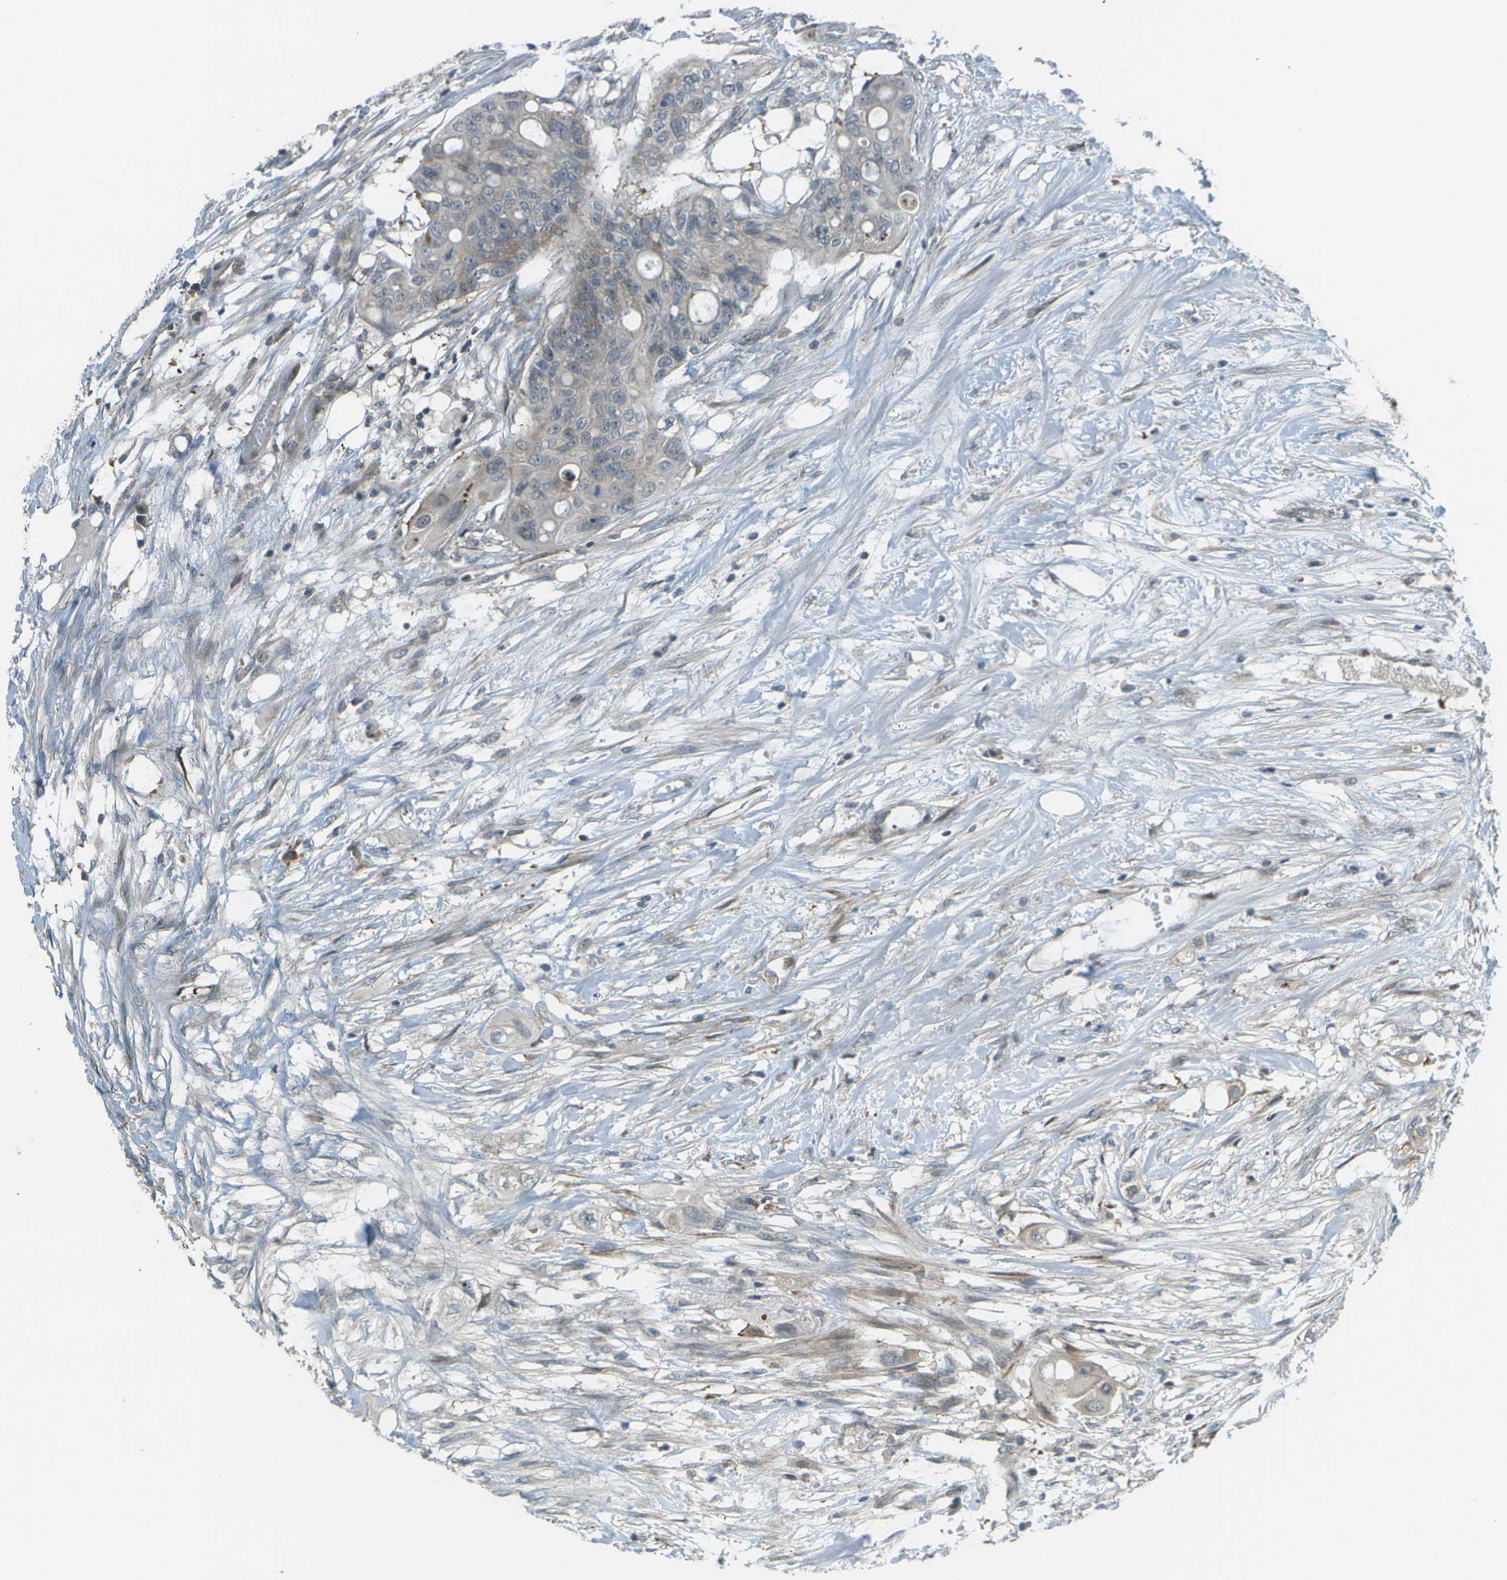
{"staining": {"intensity": "negative", "quantity": "none", "location": "none"}, "tissue": "colorectal cancer", "cell_type": "Tumor cells", "image_type": "cancer", "snomed": [{"axis": "morphology", "description": "Adenocarcinoma, NOS"}, {"axis": "topography", "description": "Colon"}], "caption": "This is an immunohistochemistry photomicrograph of human adenocarcinoma (colorectal). There is no staining in tumor cells.", "gene": "WNK2", "patient": {"sex": "female", "age": 57}}